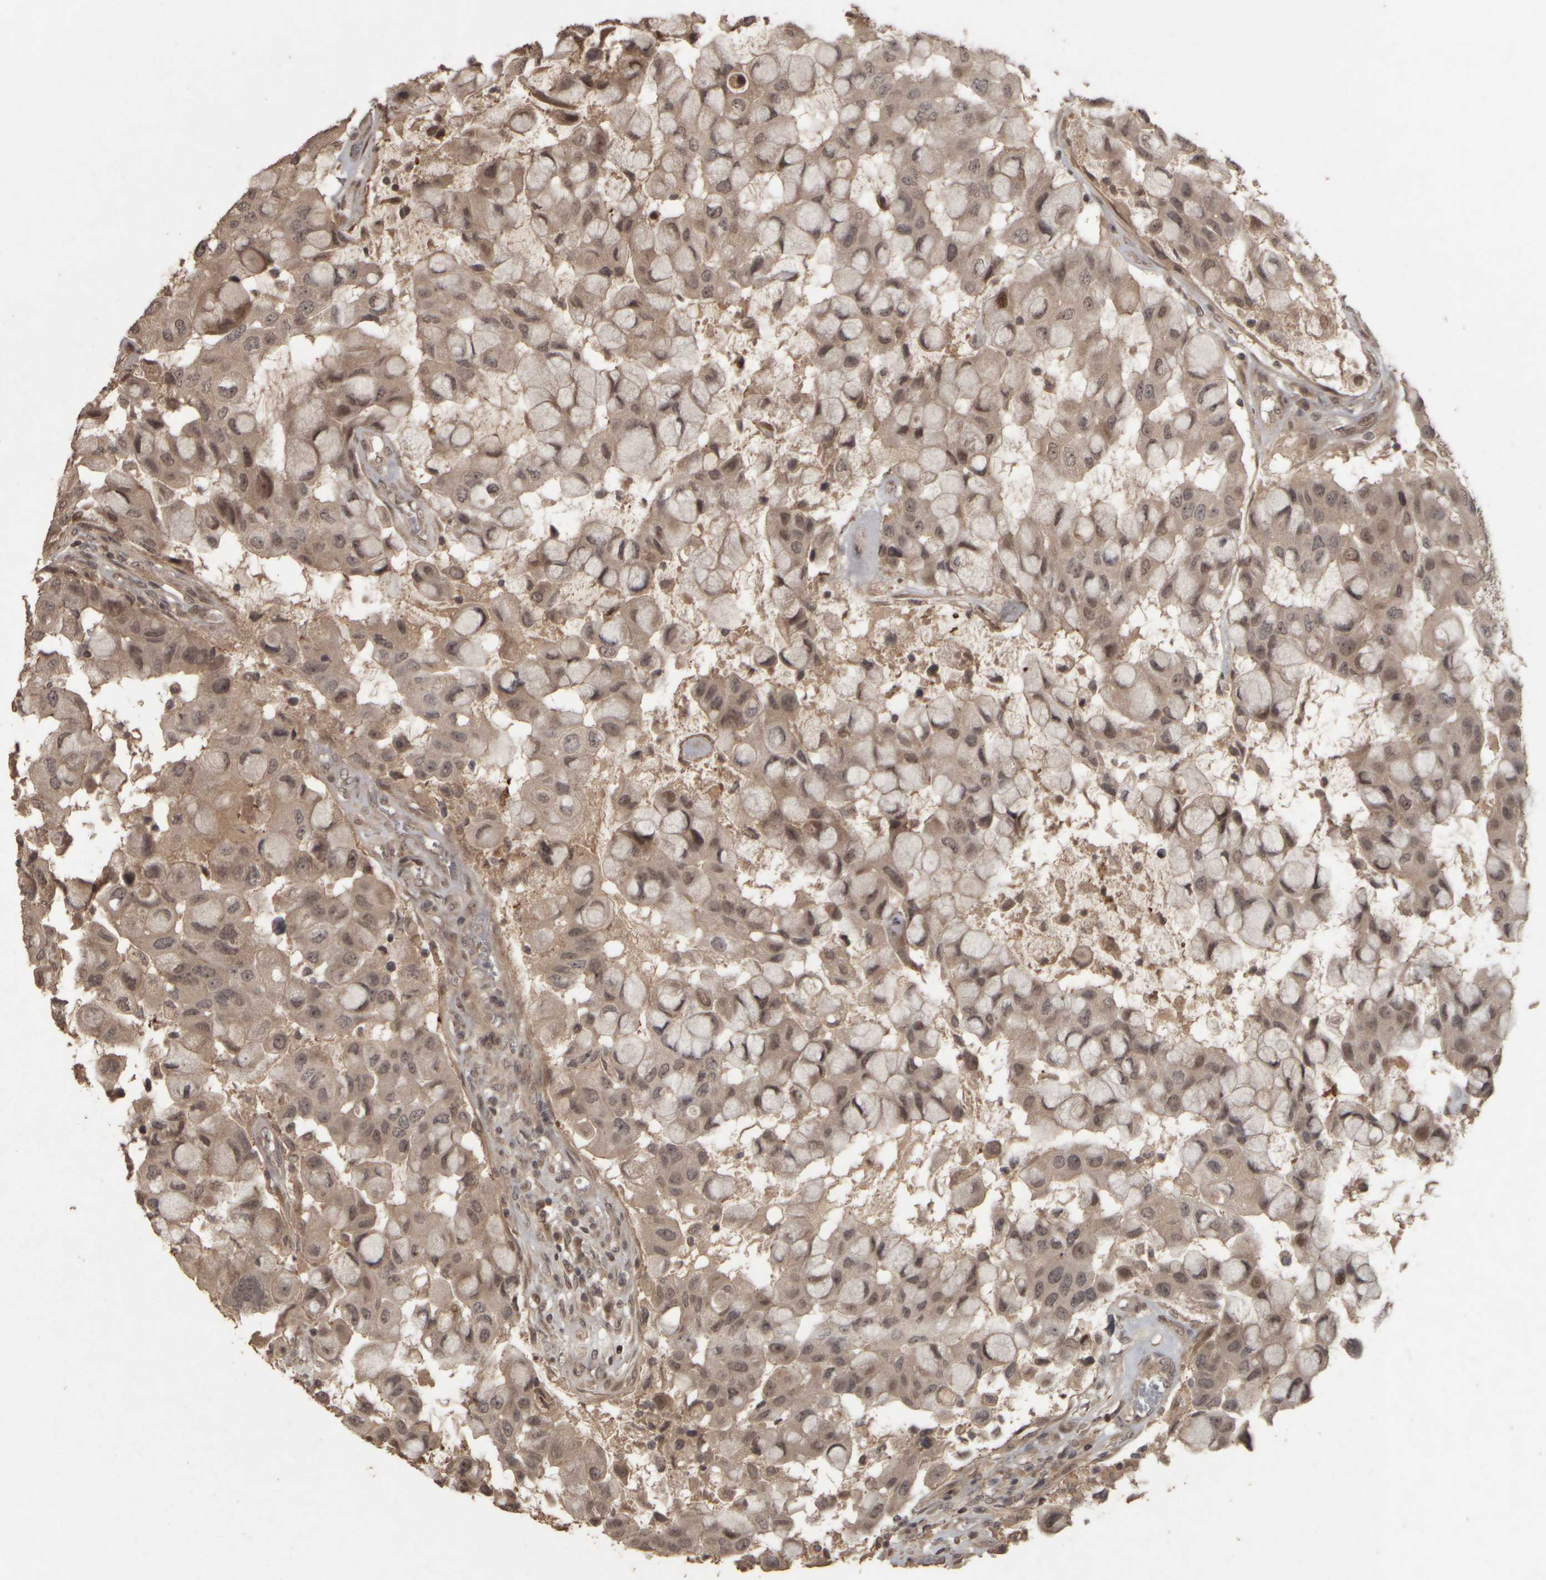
{"staining": {"intensity": "weak", "quantity": ">75%", "location": "cytoplasmic/membranous,nuclear"}, "tissue": "breast cancer", "cell_type": "Tumor cells", "image_type": "cancer", "snomed": [{"axis": "morphology", "description": "Duct carcinoma"}, {"axis": "topography", "description": "Breast"}], "caption": "This is a micrograph of immunohistochemistry staining of breast cancer (infiltrating ductal carcinoma), which shows weak expression in the cytoplasmic/membranous and nuclear of tumor cells.", "gene": "ACO1", "patient": {"sex": "female", "age": 27}}